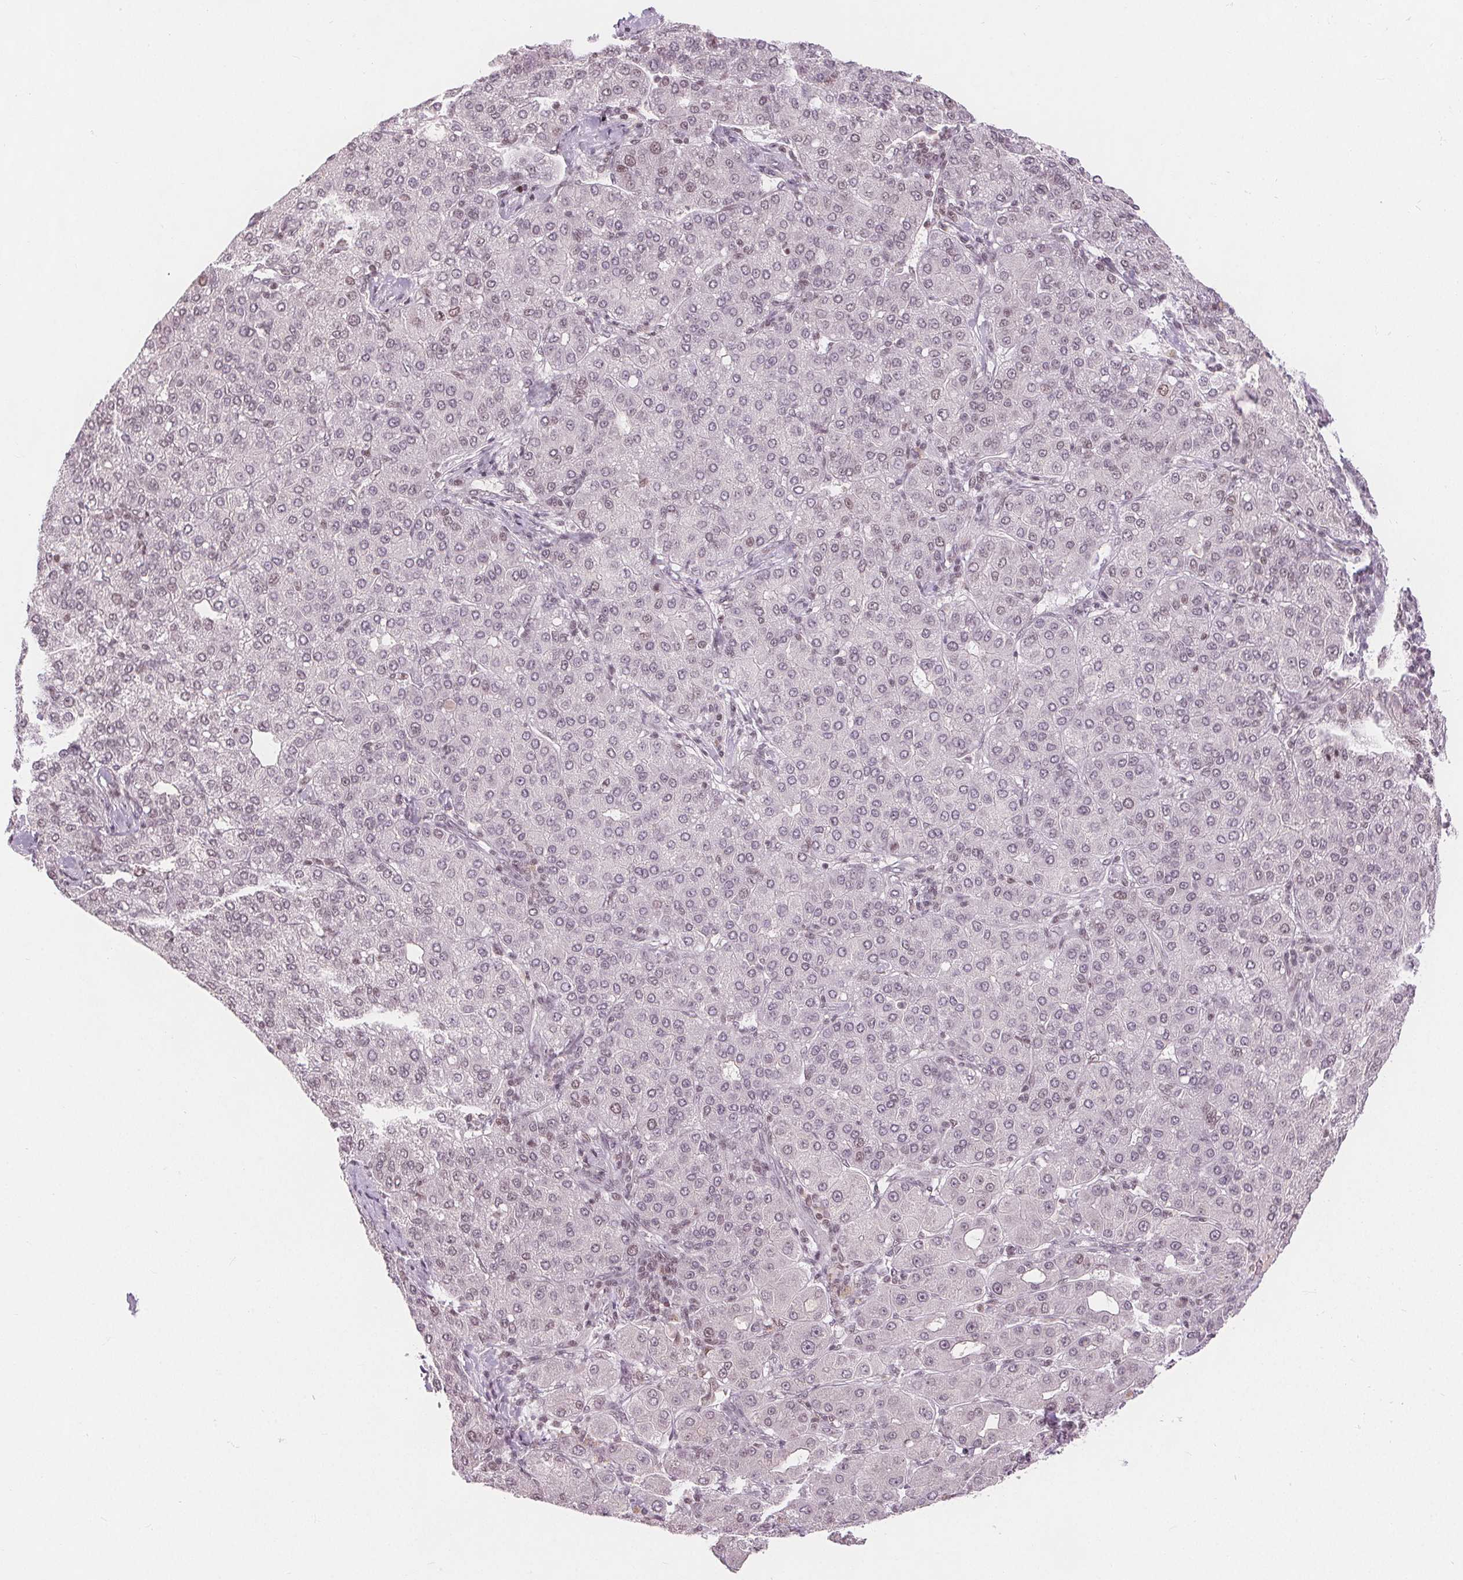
{"staining": {"intensity": "negative", "quantity": "none", "location": "none"}, "tissue": "liver cancer", "cell_type": "Tumor cells", "image_type": "cancer", "snomed": [{"axis": "morphology", "description": "Carcinoma, Hepatocellular, NOS"}, {"axis": "topography", "description": "Liver"}], "caption": "Immunohistochemical staining of human hepatocellular carcinoma (liver) reveals no significant staining in tumor cells.", "gene": "DEK", "patient": {"sex": "male", "age": 65}}